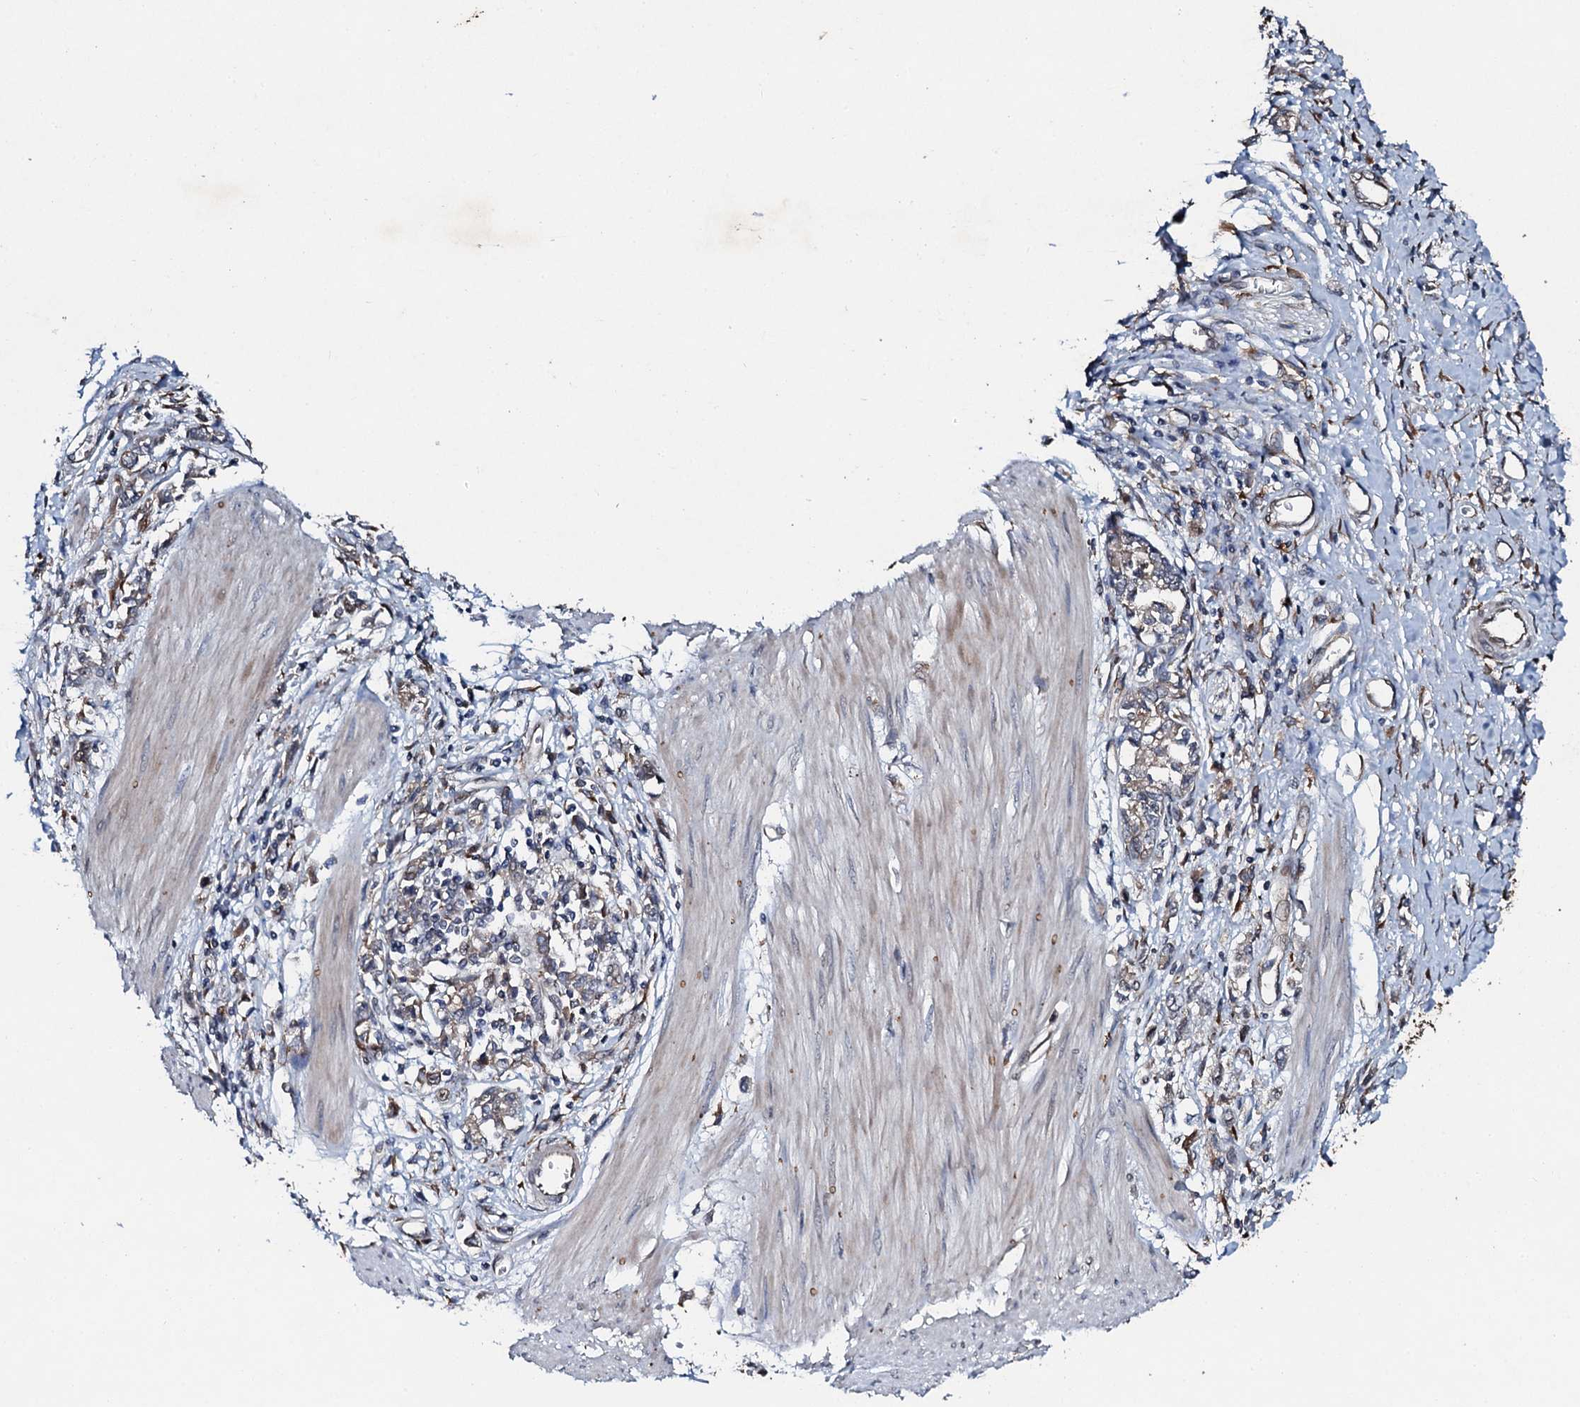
{"staining": {"intensity": "weak", "quantity": "<25%", "location": "cytoplasmic/membranous"}, "tissue": "stomach cancer", "cell_type": "Tumor cells", "image_type": "cancer", "snomed": [{"axis": "morphology", "description": "Adenocarcinoma, NOS"}, {"axis": "topography", "description": "Stomach"}], "caption": "Micrograph shows no protein expression in tumor cells of adenocarcinoma (stomach) tissue.", "gene": "ADAMTS10", "patient": {"sex": "female", "age": 76}}